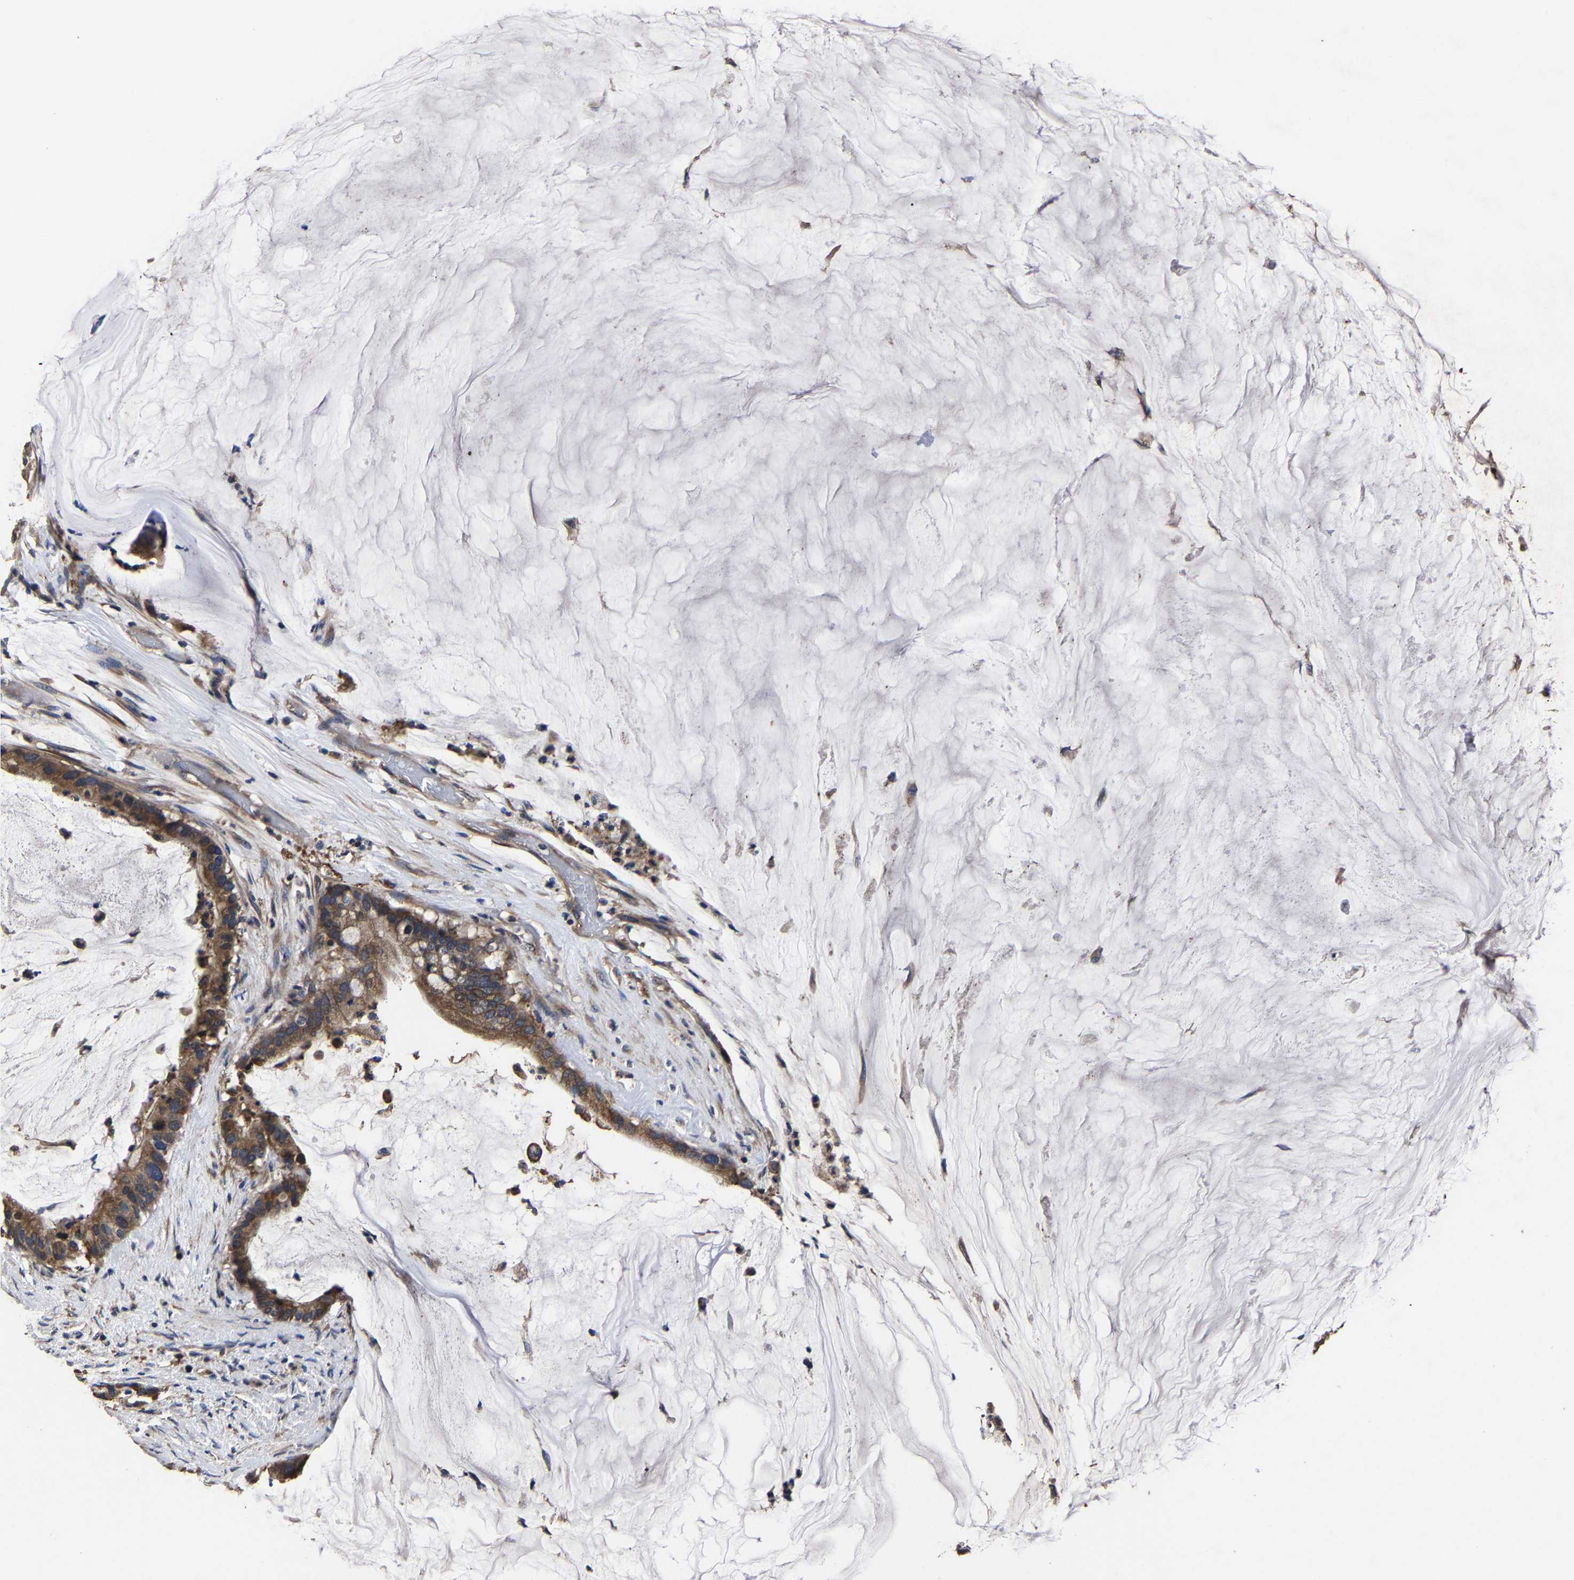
{"staining": {"intensity": "moderate", "quantity": ">75%", "location": "cytoplasmic/membranous"}, "tissue": "pancreatic cancer", "cell_type": "Tumor cells", "image_type": "cancer", "snomed": [{"axis": "morphology", "description": "Adenocarcinoma, NOS"}, {"axis": "topography", "description": "Pancreas"}], "caption": "Immunohistochemical staining of human pancreatic cancer demonstrates medium levels of moderate cytoplasmic/membranous staining in approximately >75% of tumor cells.", "gene": "ITCH", "patient": {"sex": "male", "age": 41}}